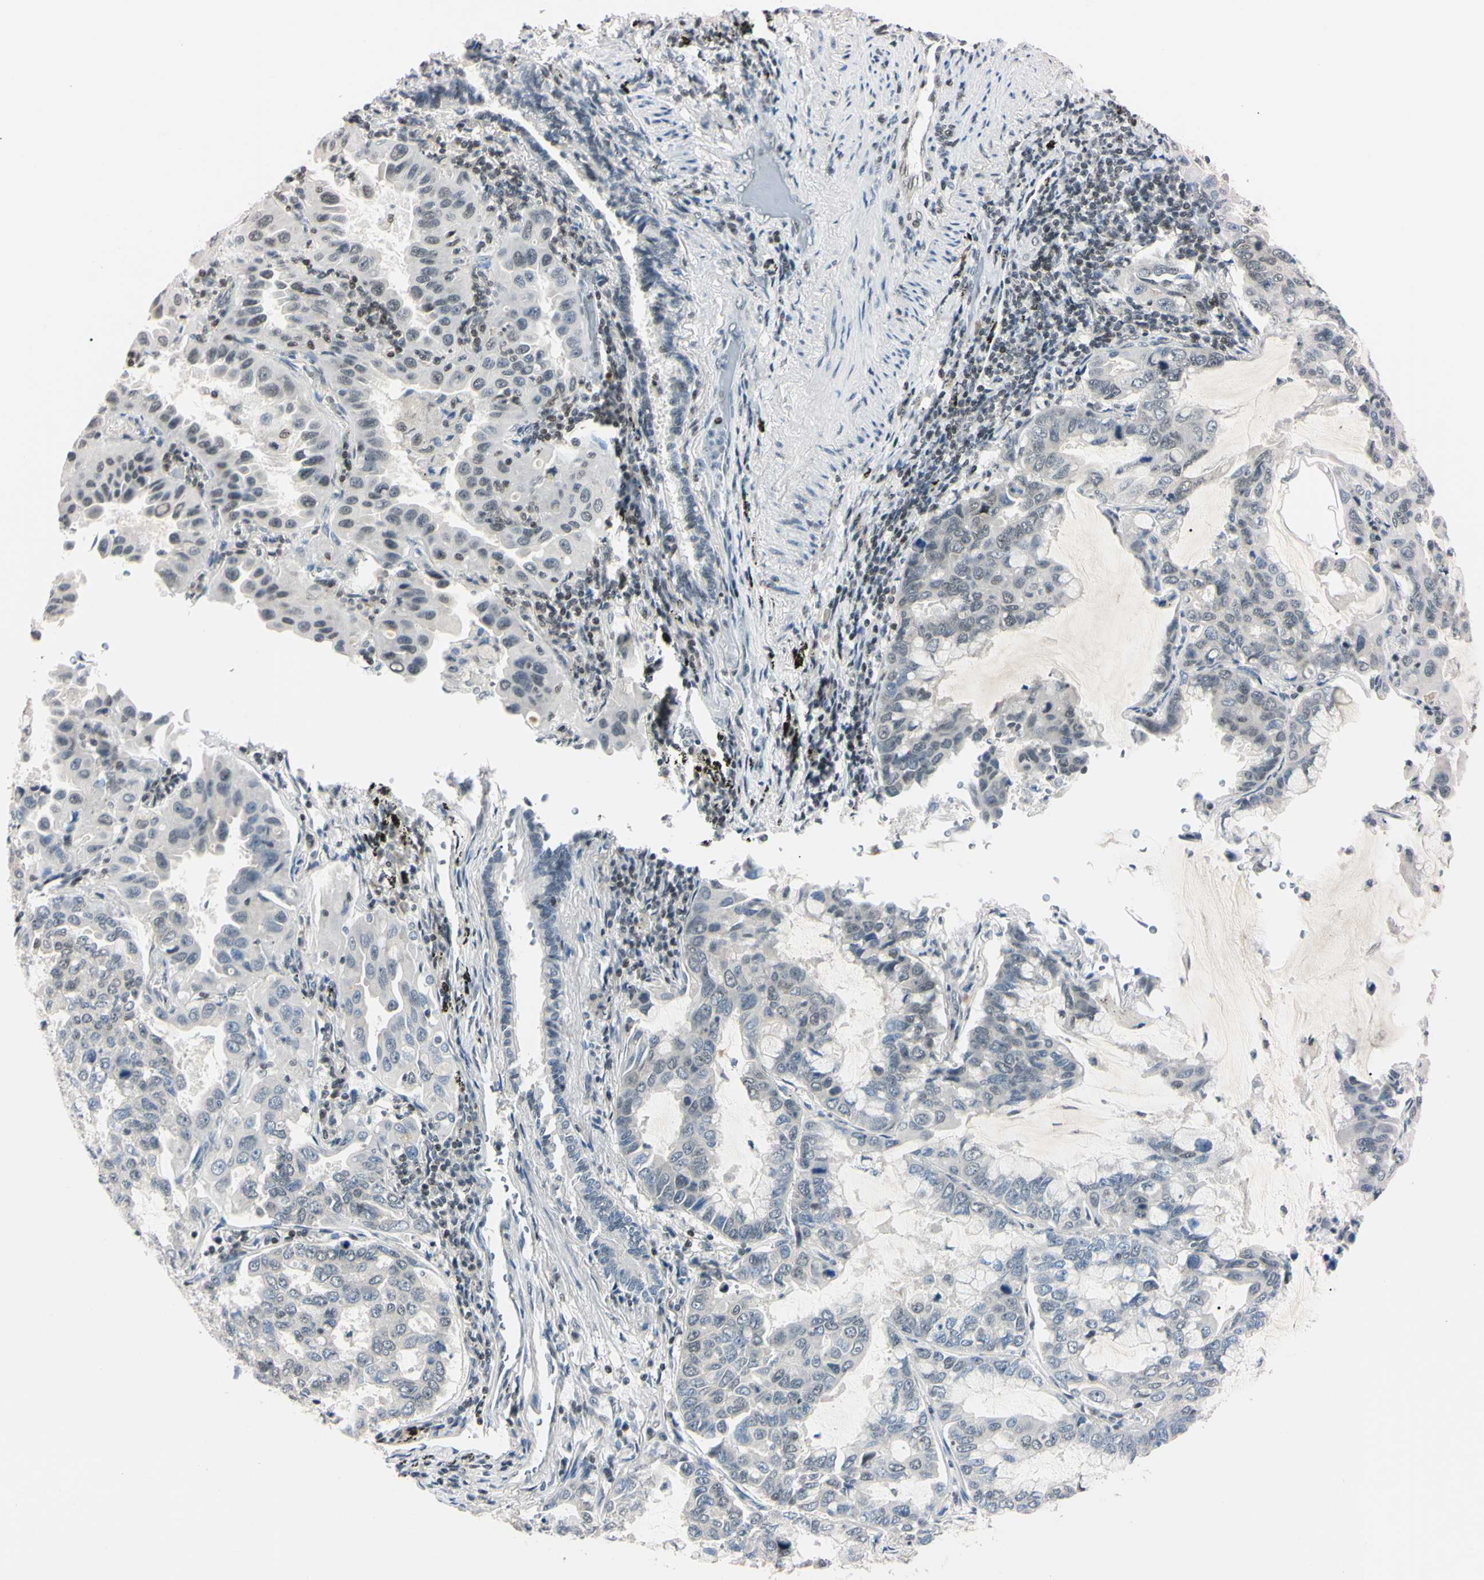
{"staining": {"intensity": "negative", "quantity": "none", "location": "none"}, "tissue": "lung cancer", "cell_type": "Tumor cells", "image_type": "cancer", "snomed": [{"axis": "morphology", "description": "Adenocarcinoma, NOS"}, {"axis": "topography", "description": "Lung"}], "caption": "IHC of human lung adenocarcinoma demonstrates no positivity in tumor cells.", "gene": "C1orf174", "patient": {"sex": "male", "age": 64}}